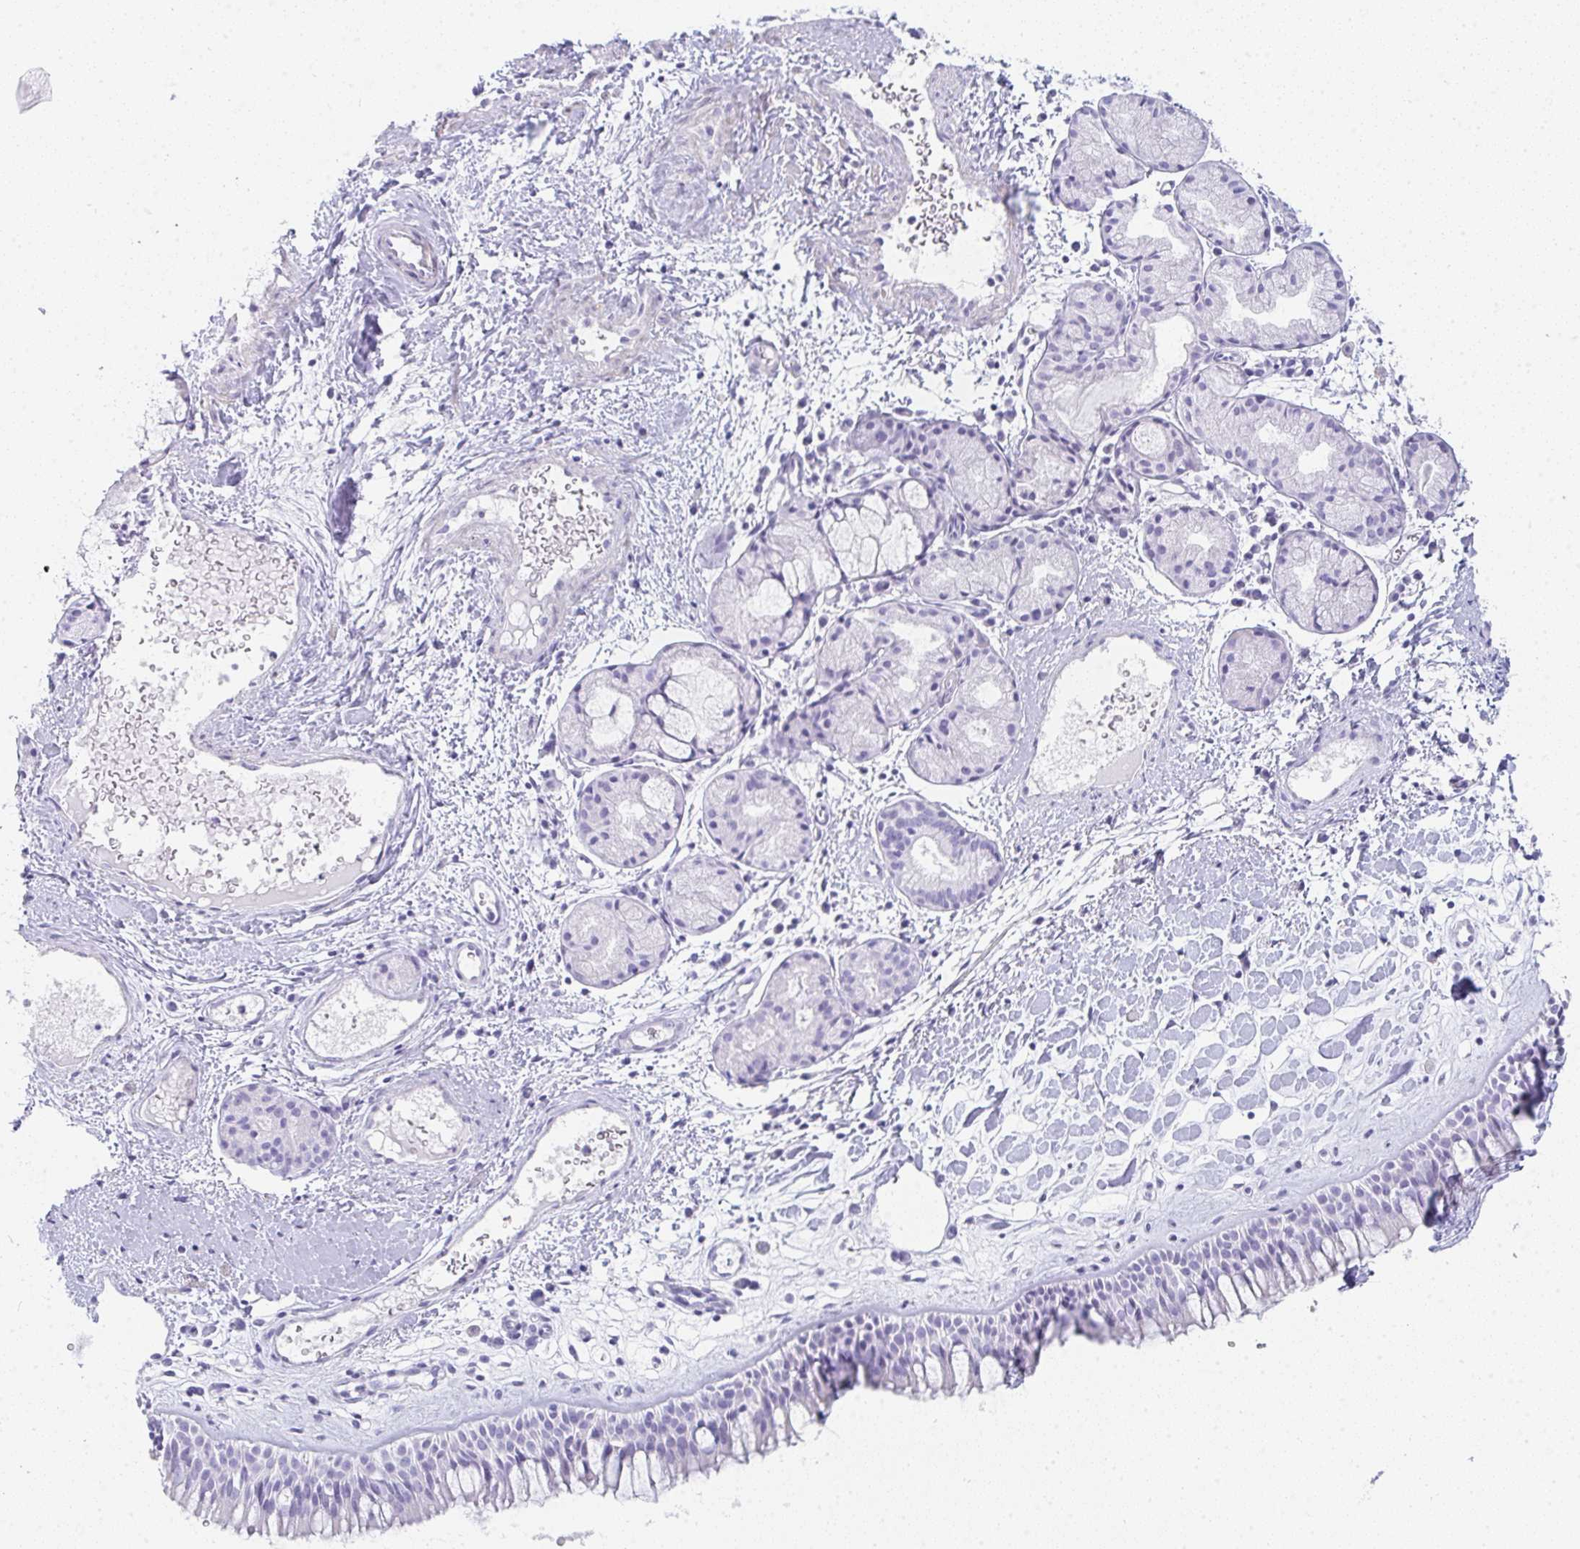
{"staining": {"intensity": "negative", "quantity": "none", "location": "none"}, "tissue": "nasopharynx", "cell_type": "Respiratory epithelial cells", "image_type": "normal", "snomed": [{"axis": "morphology", "description": "Normal tissue, NOS"}, {"axis": "topography", "description": "Nasopharynx"}], "caption": "IHC of unremarkable human nasopharynx displays no staining in respiratory epithelial cells.", "gene": "PRND", "patient": {"sex": "male", "age": 65}}